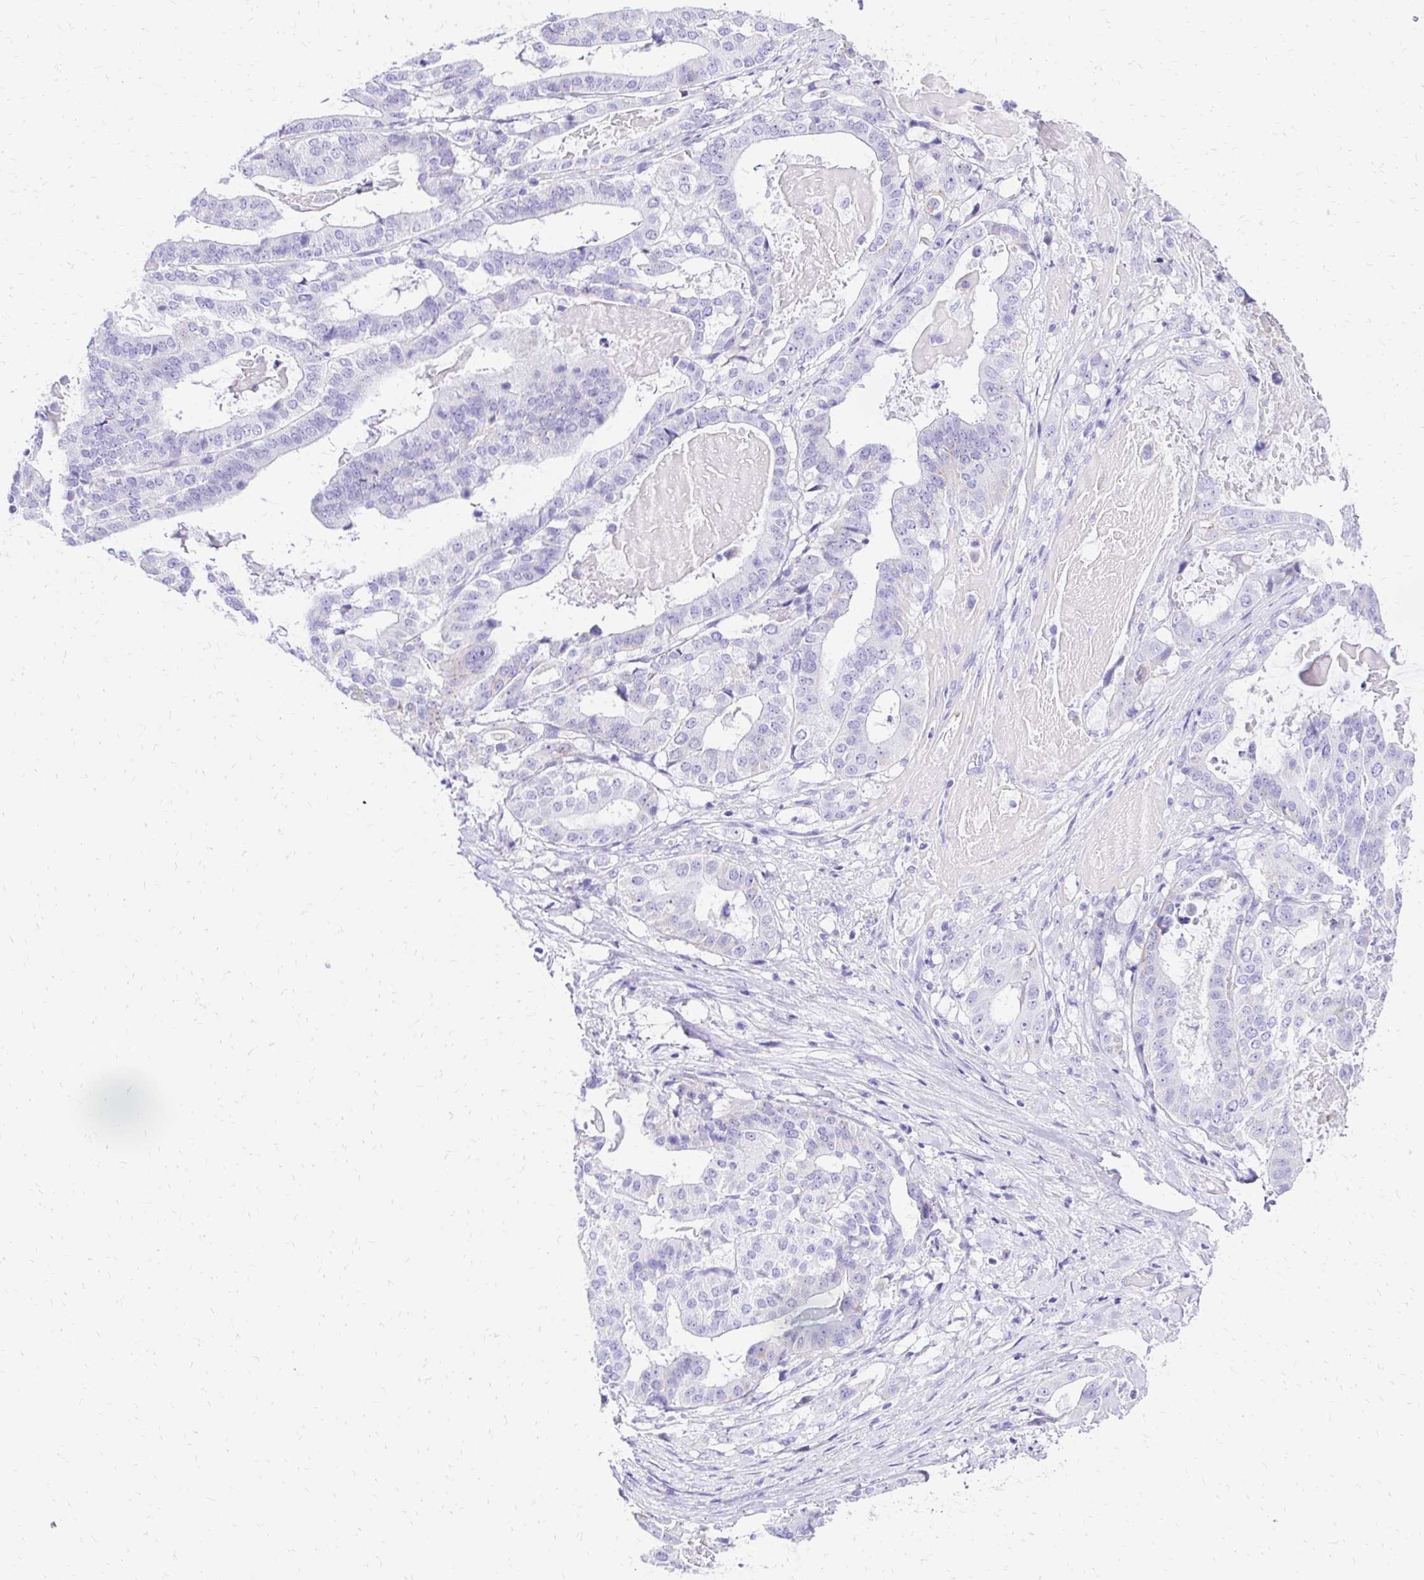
{"staining": {"intensity": "negative", "quantity": "none", "location": "none"}, "tissue": "stomach cancer", "cell_type": "Tumor cells", "image_type": "cancer", "snomed": [{"axis": "morphology", "description": "Adenocarcinoma, NOS"}, {"axis": "topography", "description": "Stomach"}], "caption": "IHC micrograph of human adenocarcinoma (stomach) stained for a protein (brown), which demonstrates no expression in tumor cells. The staining is performed using DAB brown chromogen with nuclei counter-stained in using hematoxylin.", "gene": "S100G", "patient": {"sex": "male", "age": 48}}